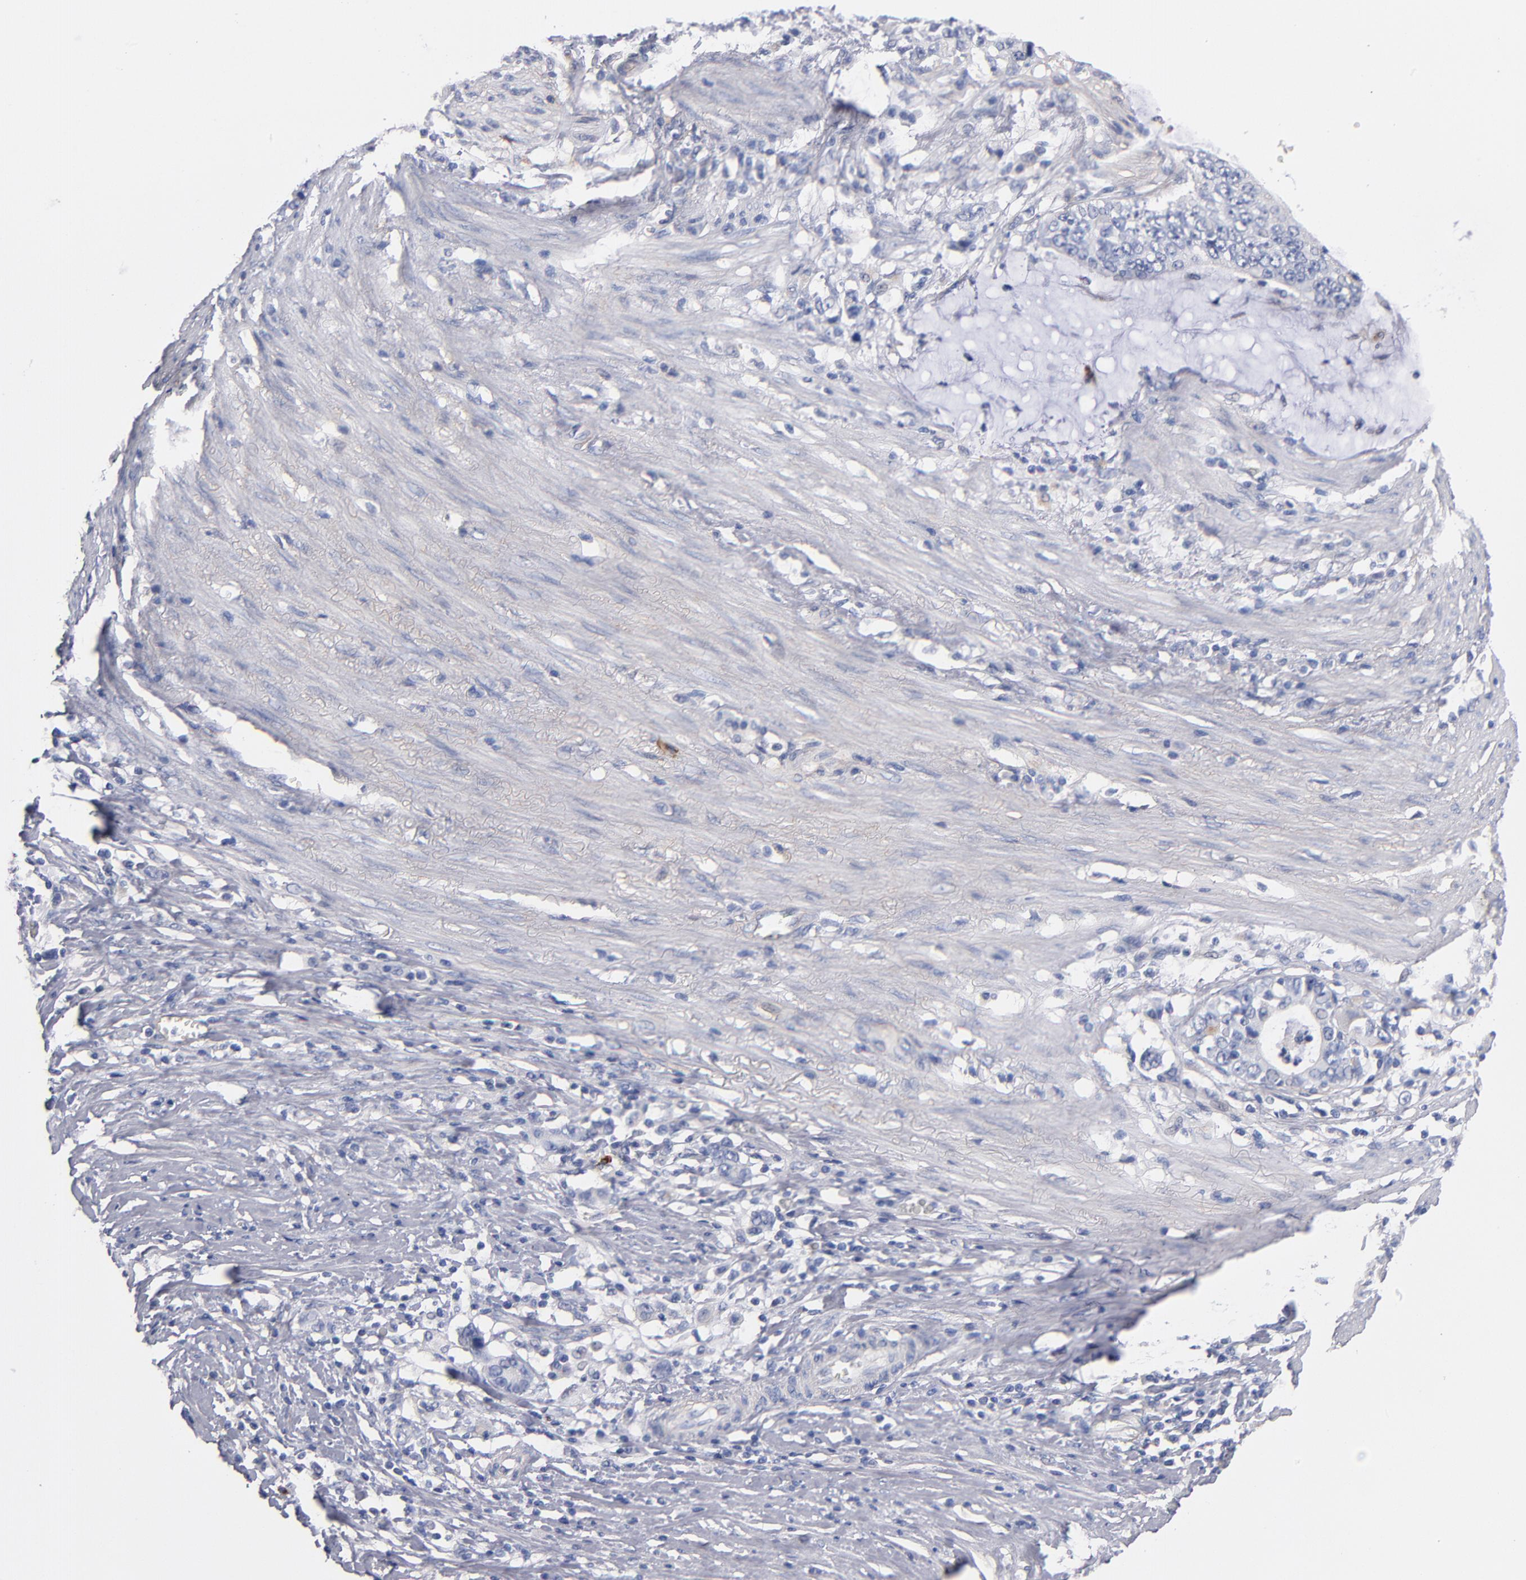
{"staining": {"intensity": "negative", "quantity": "none", "location": "none"}, "tissue": "stomach cancer", "cell_type": "Tumor cells", "image_type": "cancer", "snomed": [{"axis": "morphology", "description": "Adenocarcinoma, NOS"}, {"axis": "topography", "description": "Stomach, lower"}], "caption": "Tumor cells are negative for protein expression in human stomach cancer.", "gene": "PLSCR4", "patient": {"sex": "female", "age": 72}}